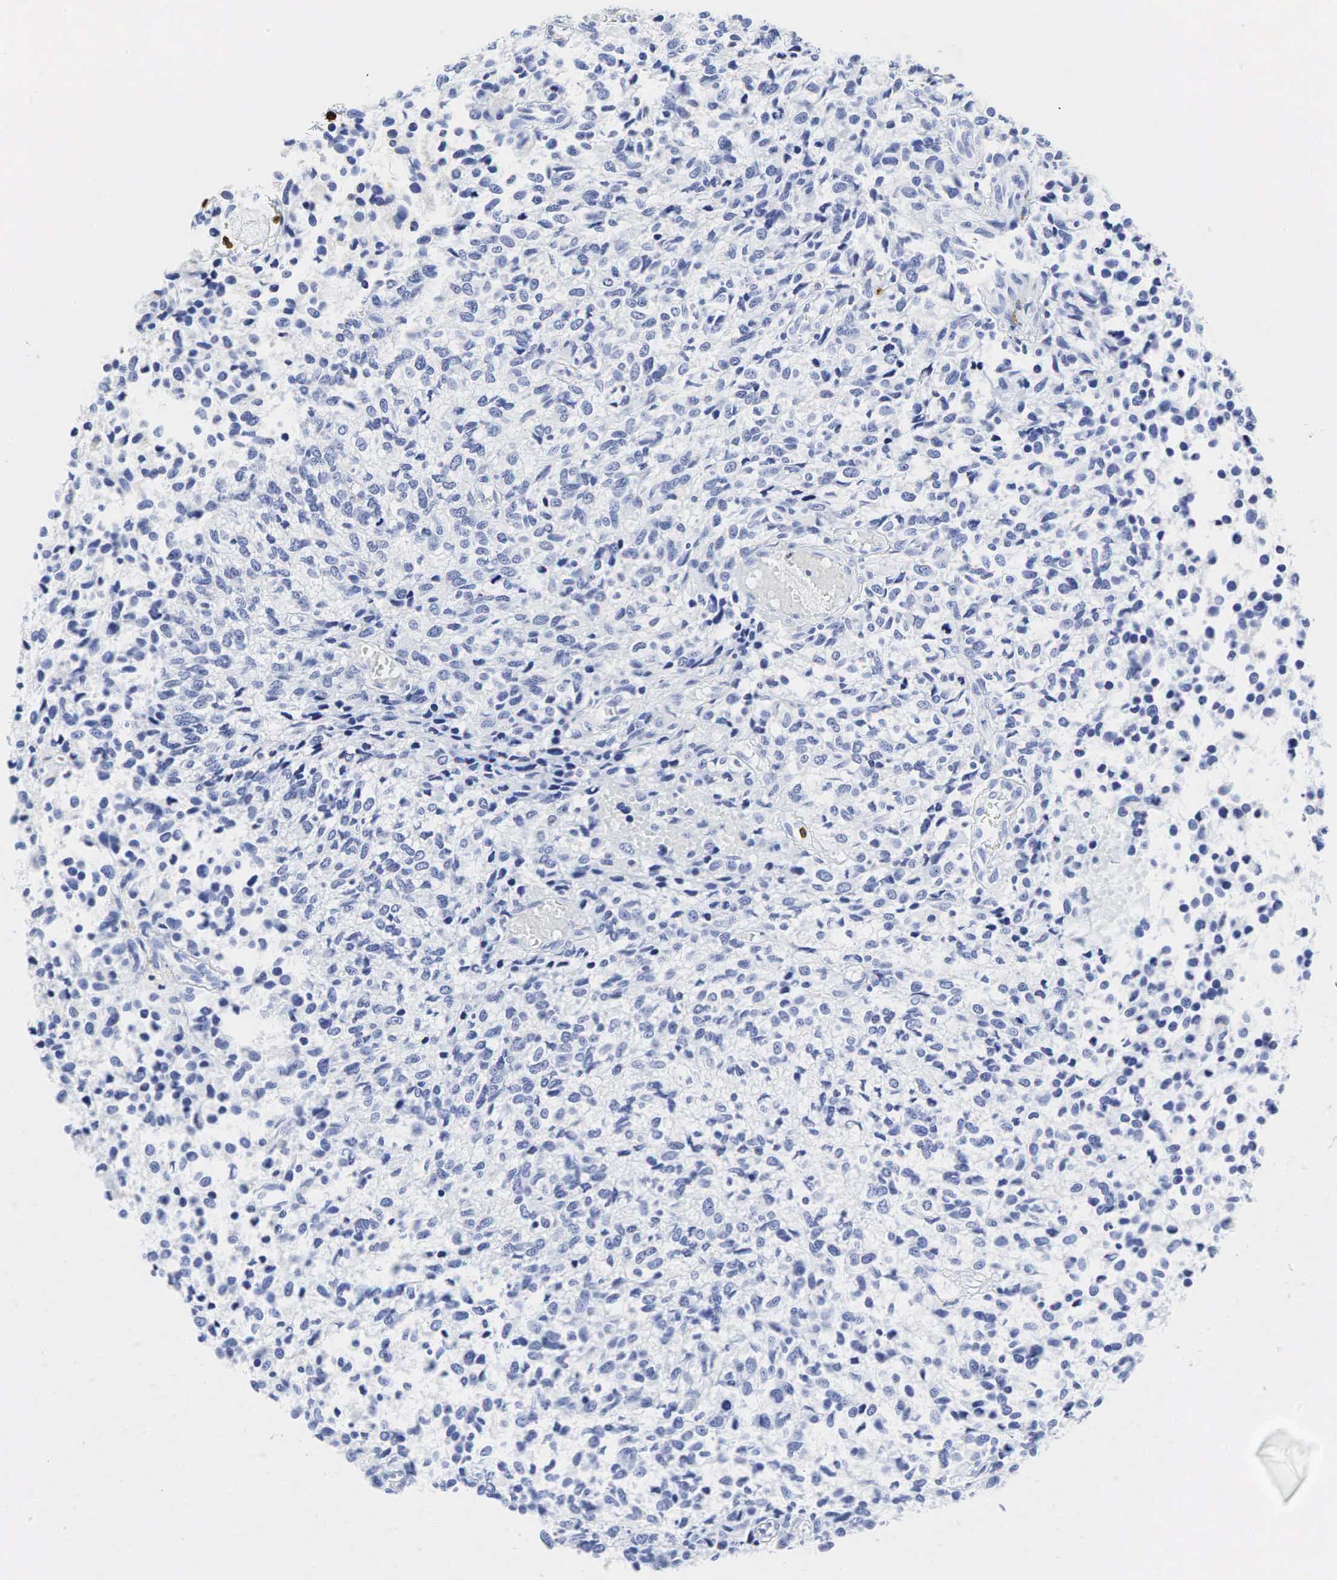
{"staining": {"intensity": "negative", "quantity": "none", "location": "none"}, "tissue": "glioma", "cell_type": "Tumor cells", "image_type": "cancer", "snomed": [{"axis": "morphology", "description": "Glioma, malignant, High grade"}, {"axis": "topography", "description": "Brain"}], "caption": "Glioma was stained to show a protein in brown. There is no significant staining in tumor cells.", "gene": "LYZ", "patient": {"sex": "male", "age": 77}}